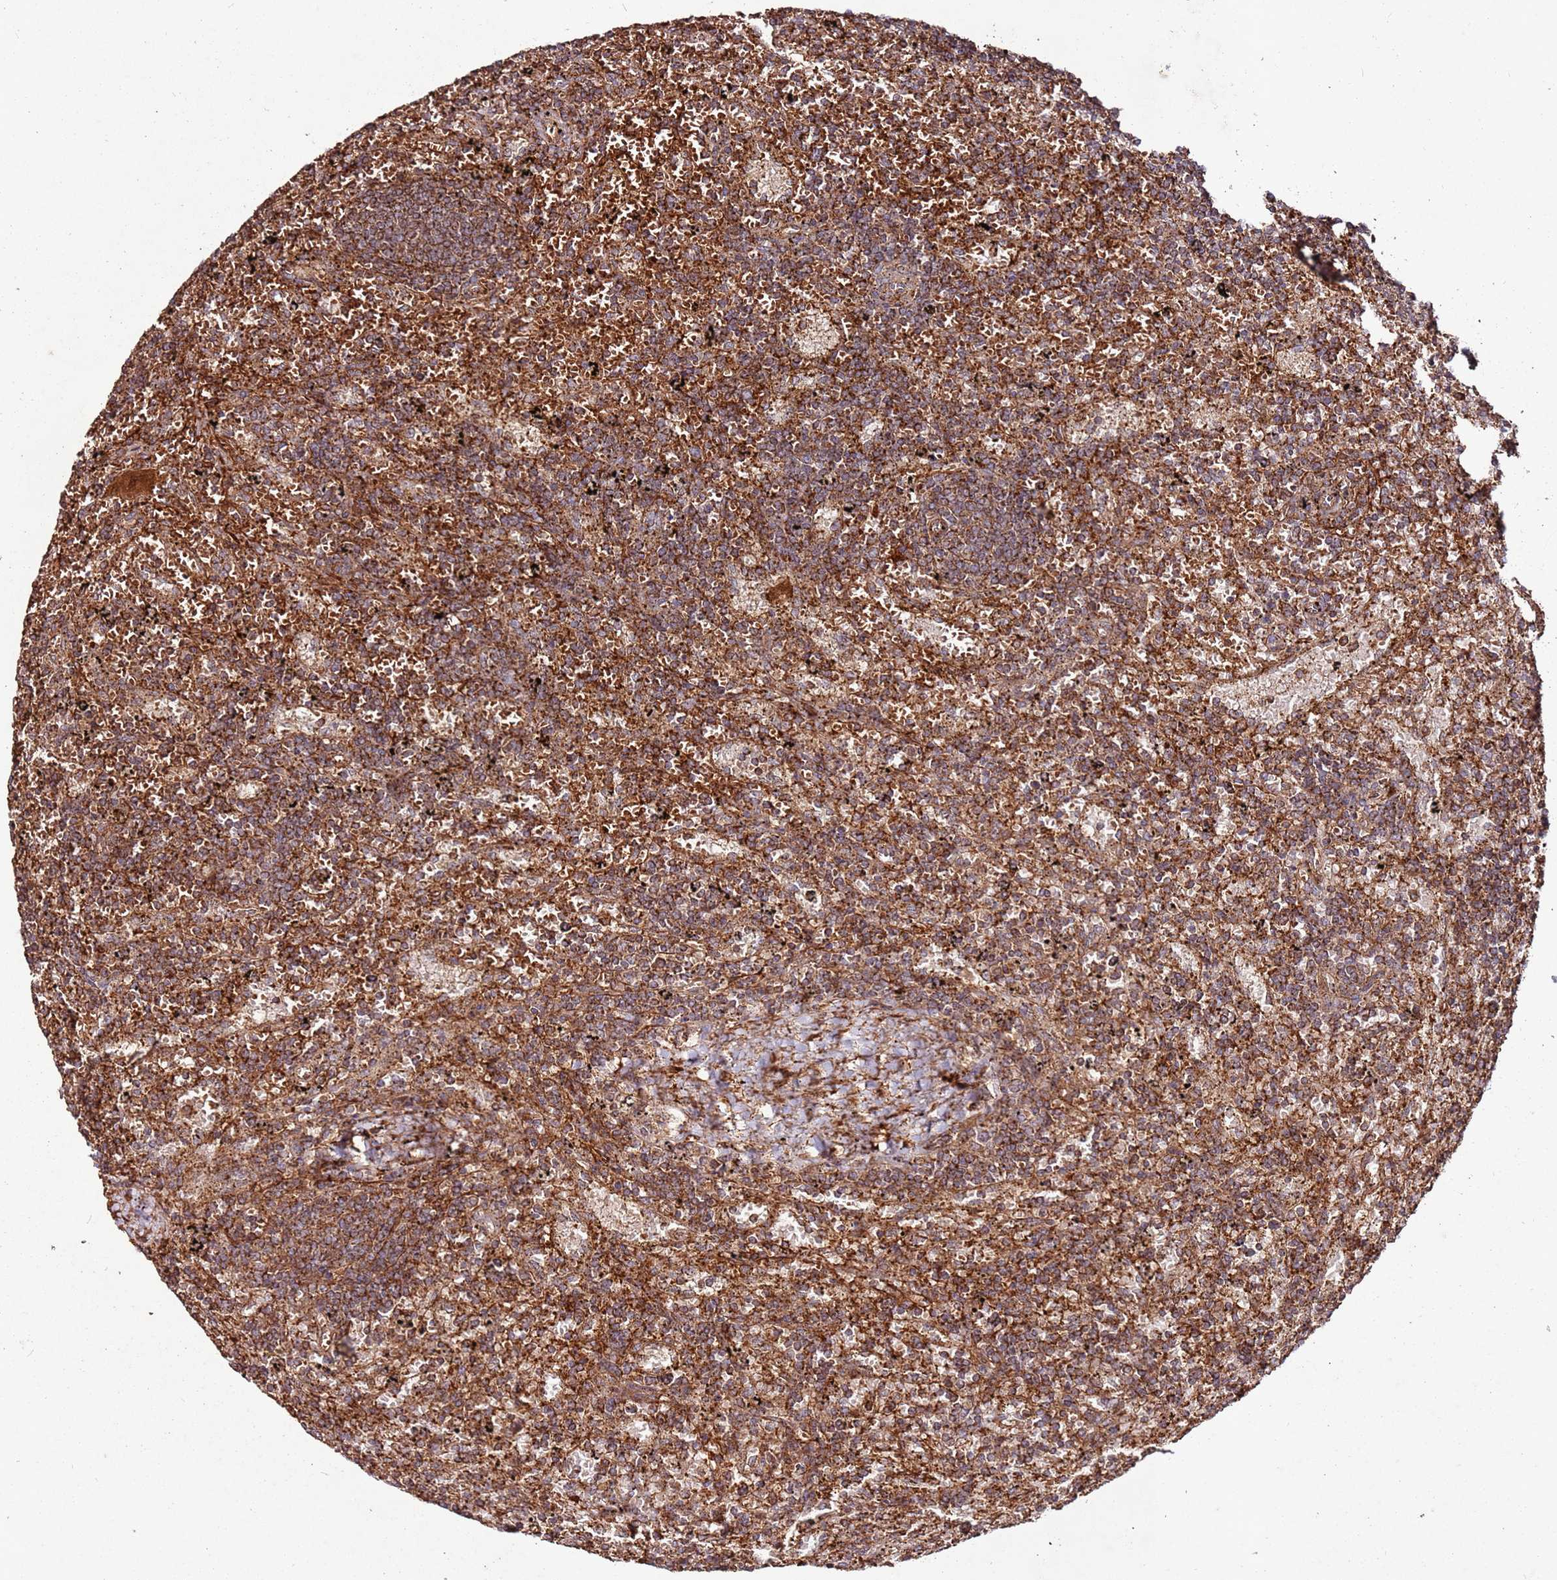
{"staining": {"intensity": "moderate", "quantity": ">75%", "location": "cytoplasmic/membranous"}, "tissue": "lymphoma", "cell_type": "Tumor cells", "image_type": "cancer", "snomed": [{"axis": "morphology", "description": "Malignant lymphoma, non-Hodgkin's type, Low grade"}, {"axis": "topography", "description": "Spleen"}], "caption": "Tumor cells display moderate cytoplasmic/membranous expression in approximately >75% of cells in lymphoma. (DAB (3,3'-diaminobenzidine) = brown stain, brightfield microscopy at high magnification).", "gene": "FAM186A", "patient": {"sex": "male", "age": 76}}